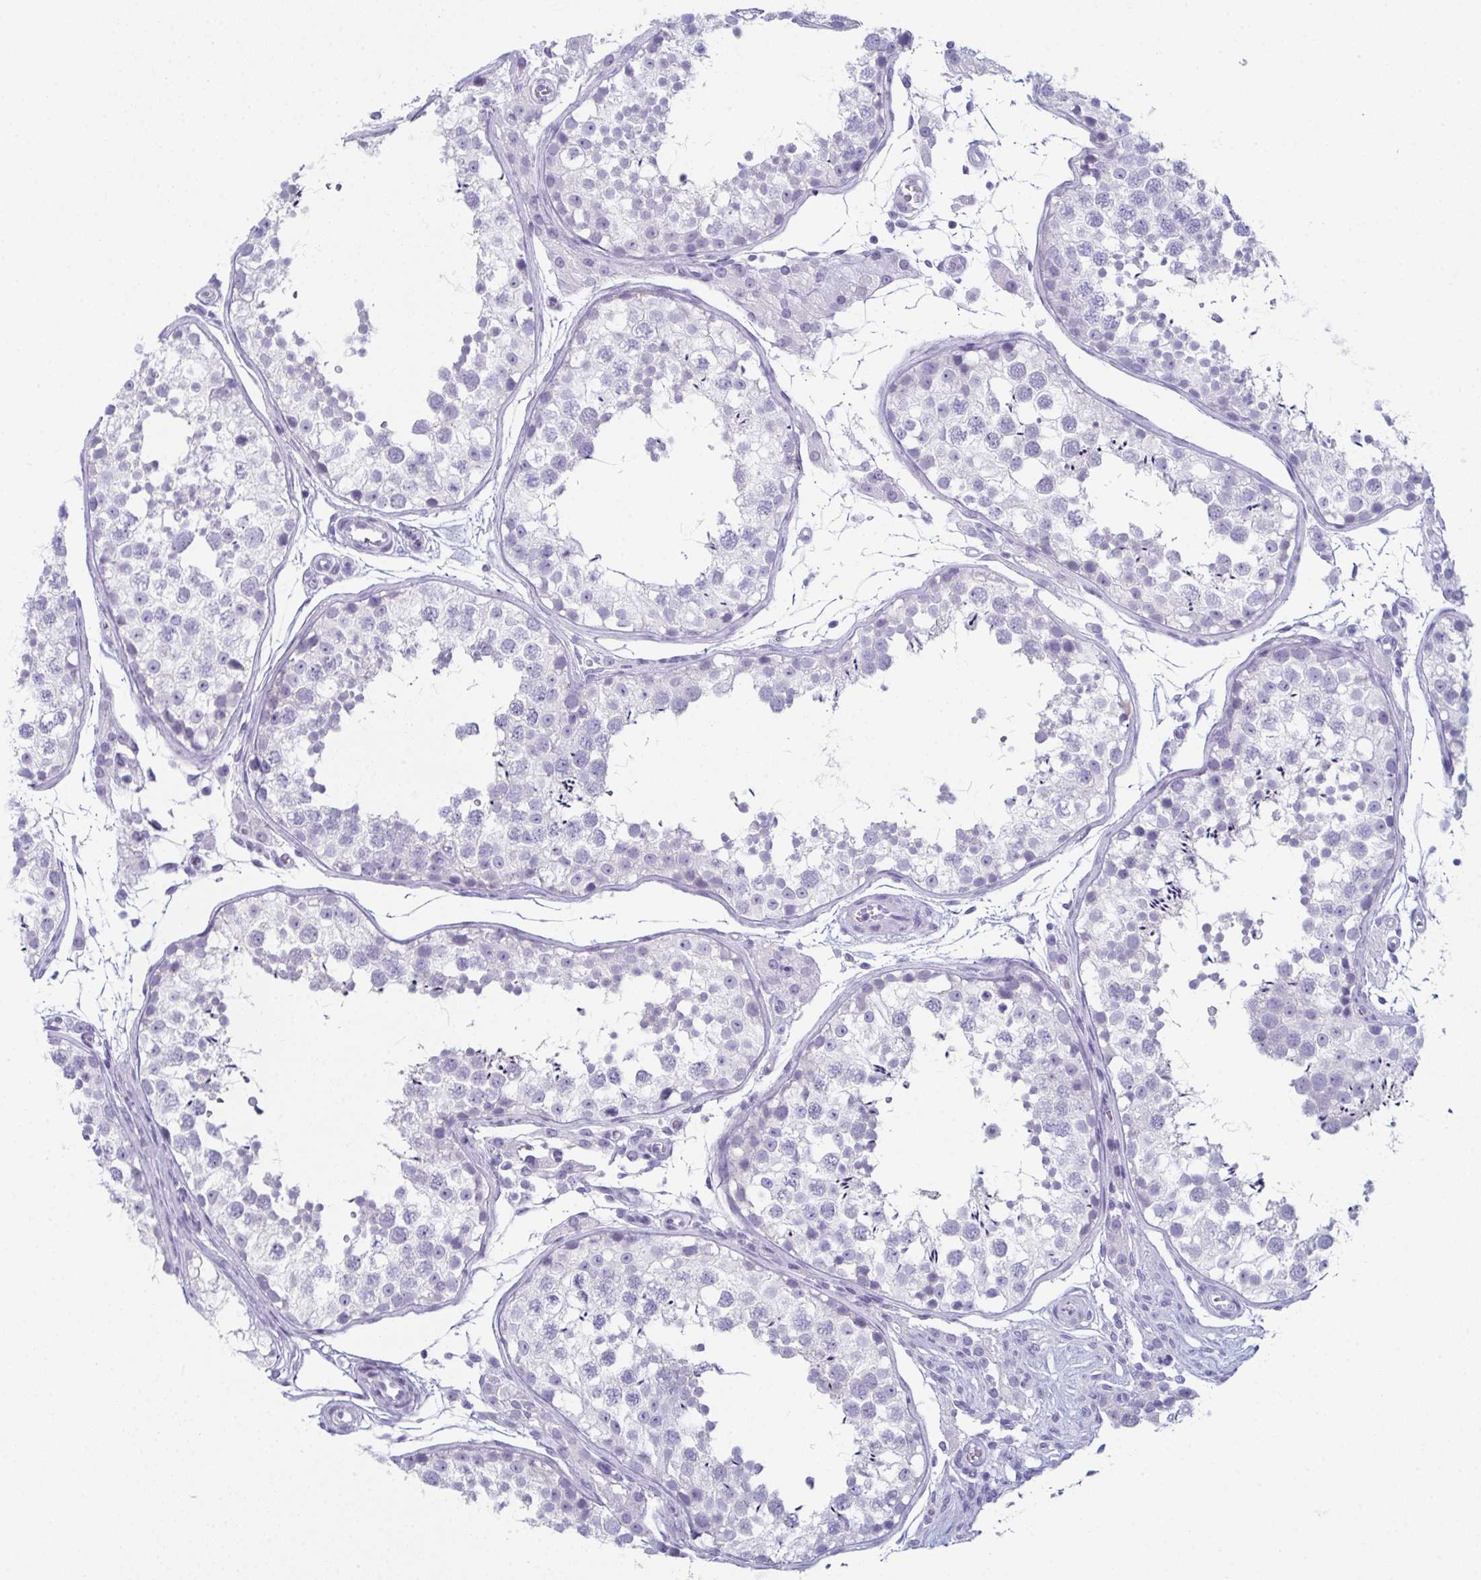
{"staining": {"intensity": "negative", "quantity": "none", "location": "none"}, "tissue": "testis", "cell_type": "Cells in seminiferous ducts", "image_type": "normal", "snomed": [{"axis": "morphology", "description": "Normal tissue, NOS"}, {"axis": "morphology", "description": "Seminoma, NOS"}, {"axis": "topography", "description": "Testis"}], "caption": "Immunohistochemistry (IHC) histopathology image of benign human testis stained for a protein (brown), which exhibits no positivity in cells in seminiferous ducts. (DAB (3,3'-diaminobenzidine) immunohistochemistry, high magnification).", "gene": "ENKUR", "patient": {"sex": "male", "age": 29}}